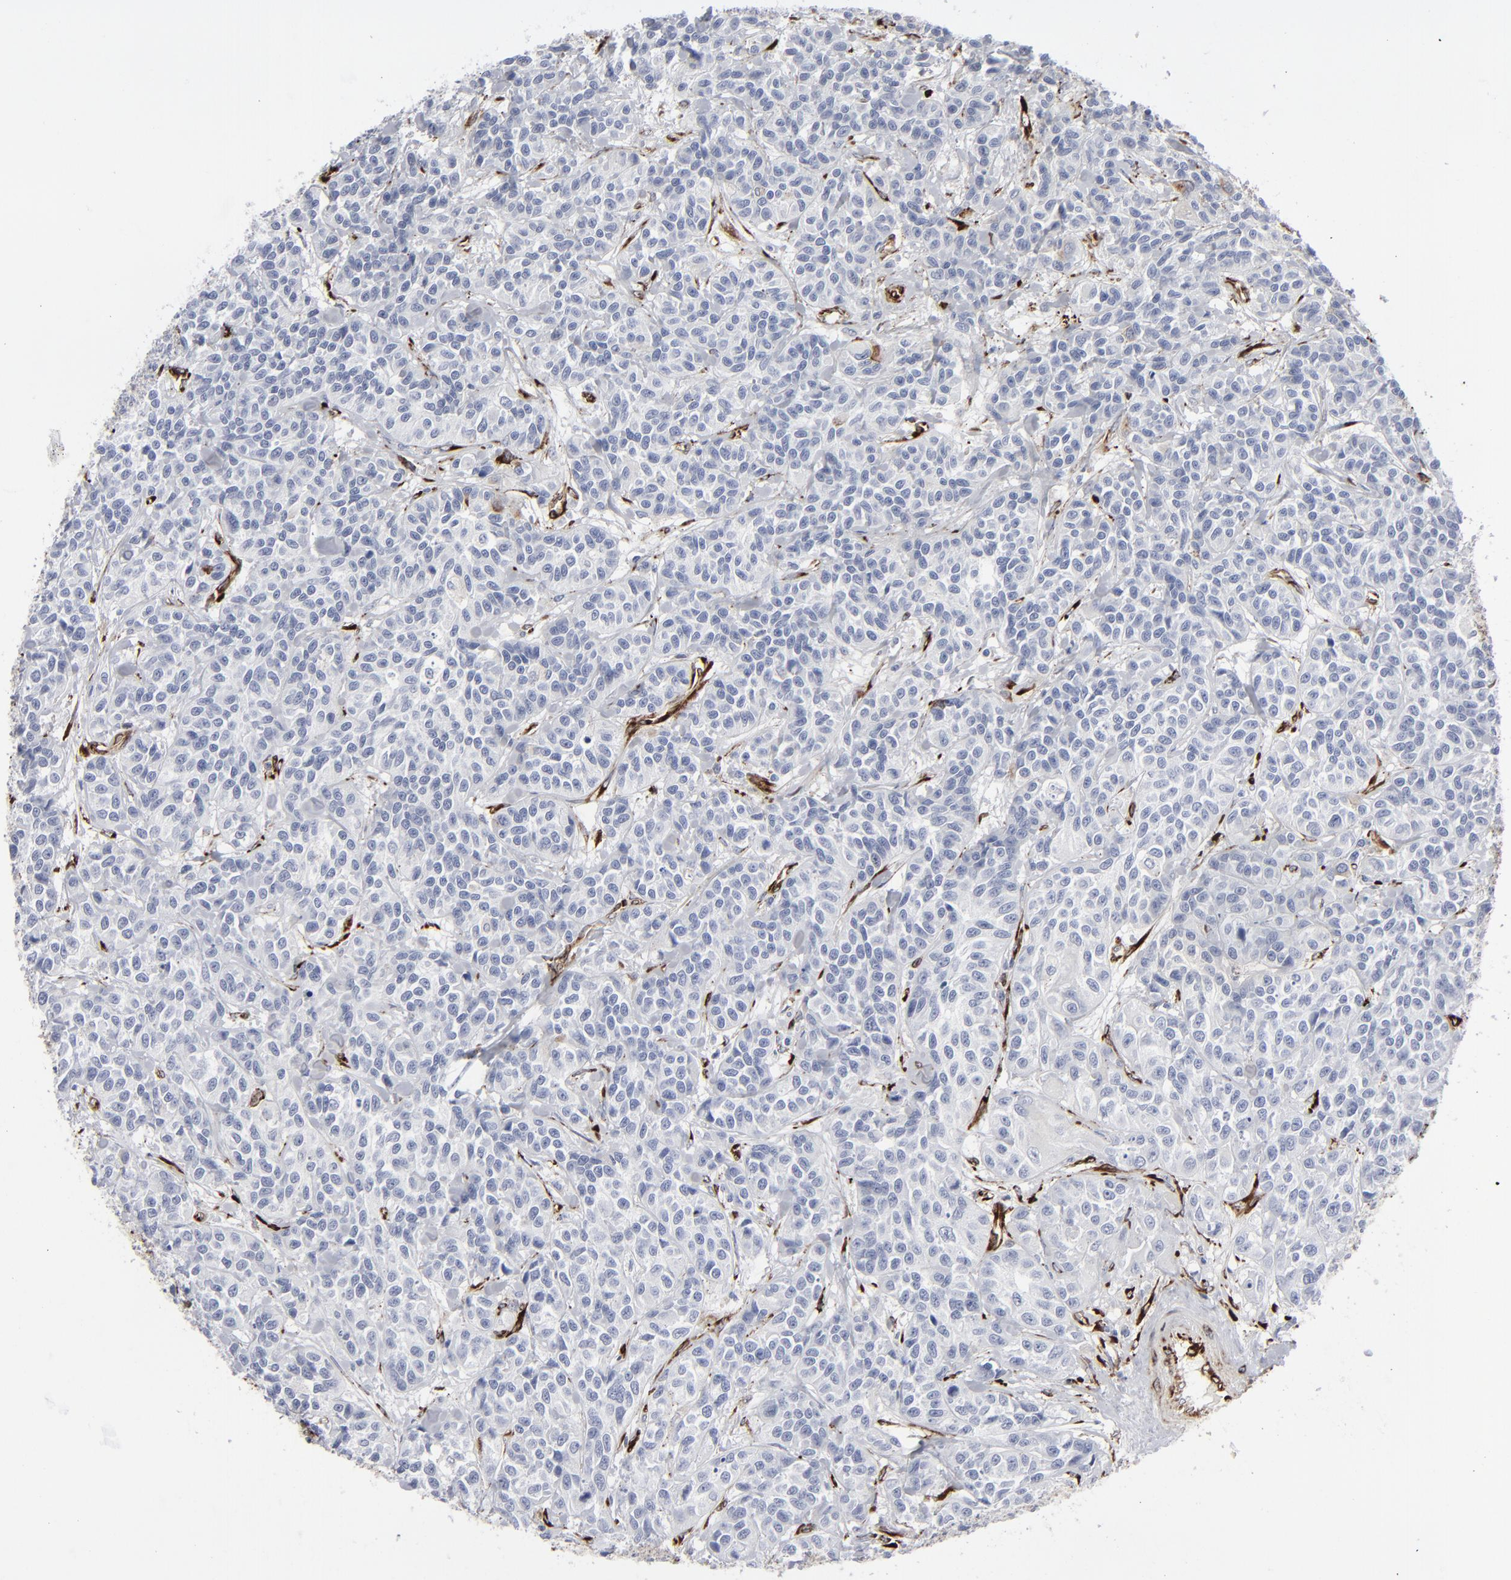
{"staining": {"intensity": "negative", "quantity": "none", "location": "none"}, "tissue": "urothelial cancer", "cell_type": "Tumor cells", "image_type": "cancer", "snomed": [{"axis": "morphology", "description": "Urothelial carcinoma, High grade"}, {"axis": "topography", "description": "Urinary bladder"}], "caption": "There is no significant positivity in tumor cells of urothelial cancer.", "gene": "SPARC", "patient": {"sex": "female", "age": 81}}